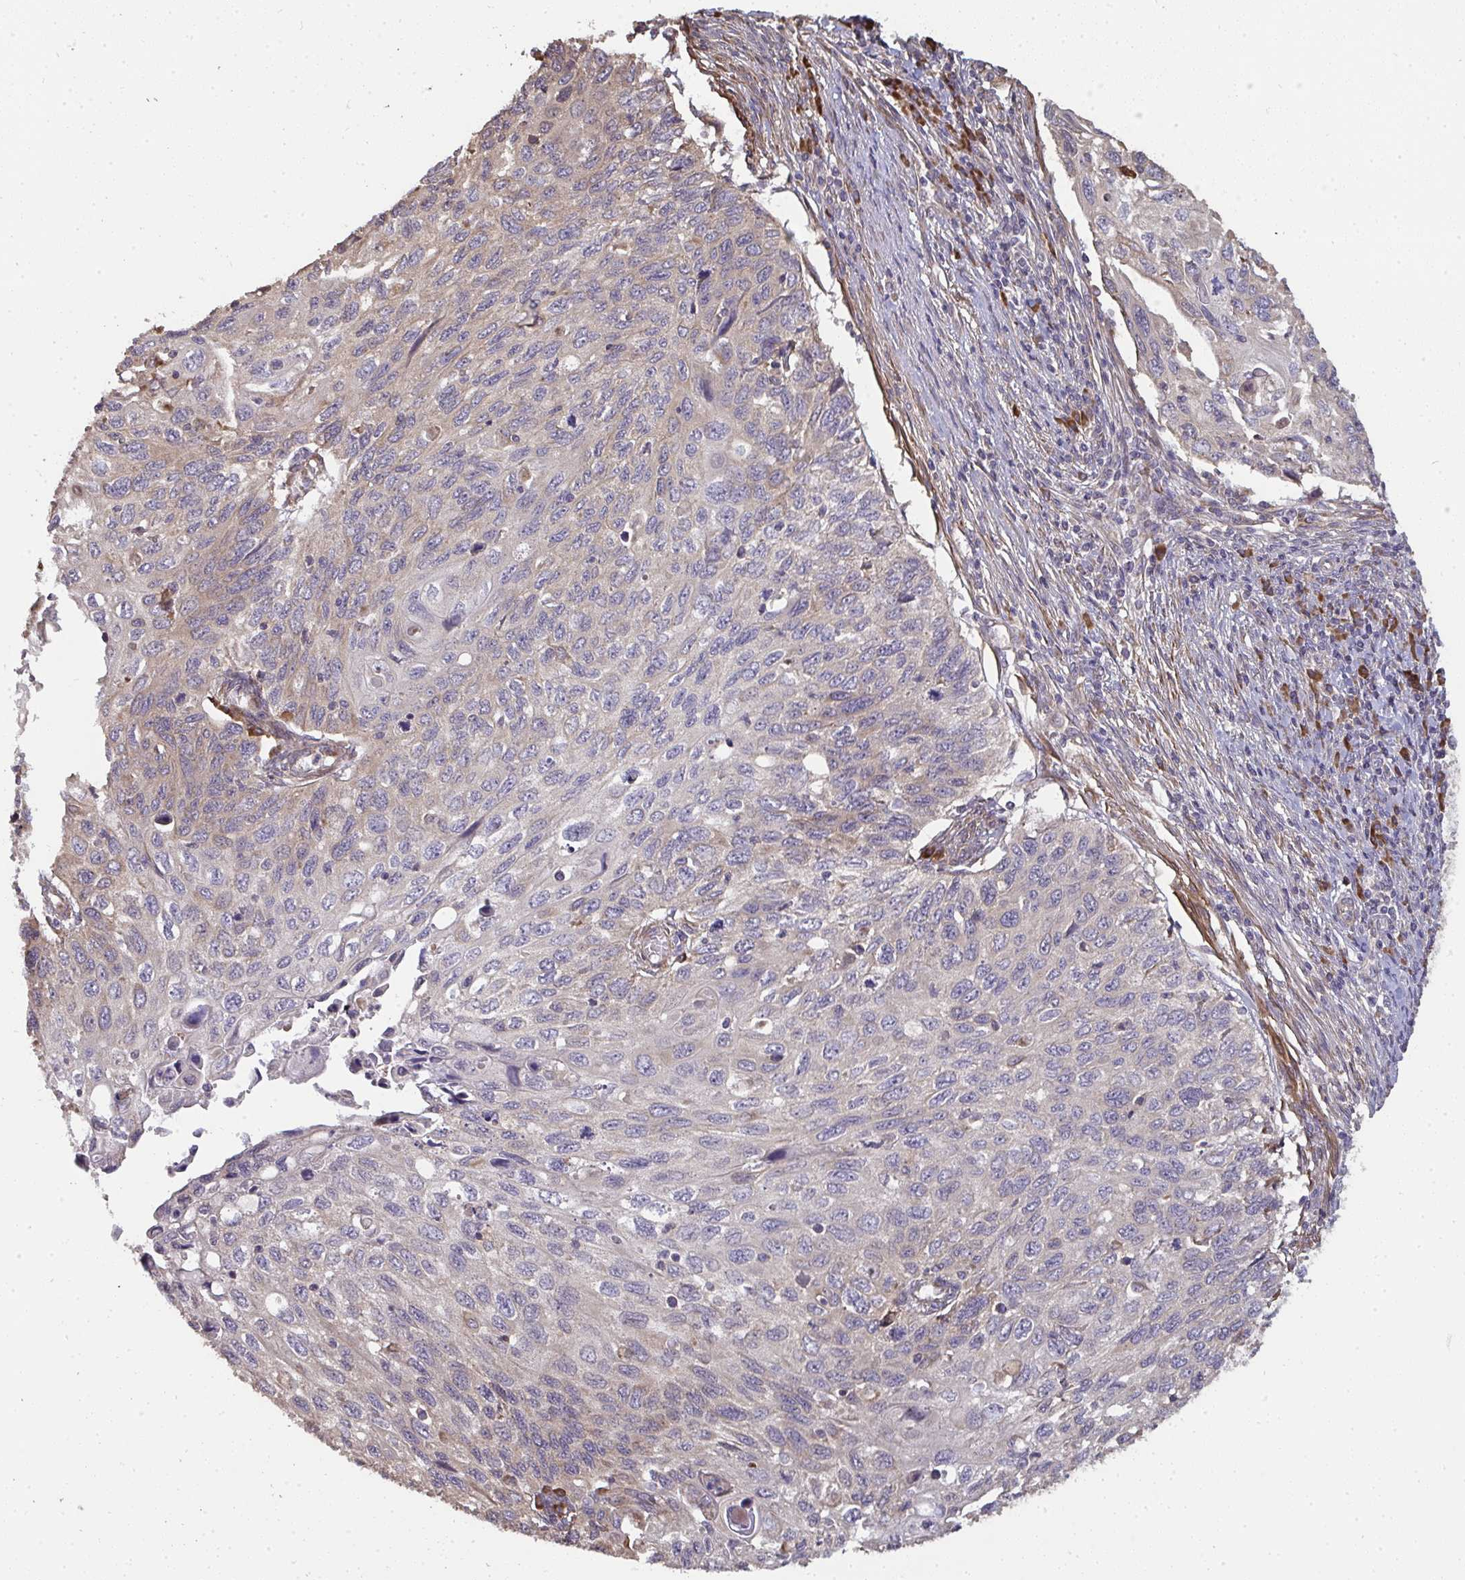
{"staining": {"intensity": "weak", "quantity": "25%-75%", "location": "cytoplasmic/membranous"}, "tissue": "cervical cancer", "cell_type": "Tumor cells", "image_type": "cancer", "snomed": [{"axis": "morphology", "description": "Squamous cell carcinoma, NOS"}, {"axis": "topography", "description": "Cervix"}], "caption": "A low amount of weak cytoplasmic/membranous positivity is identified in about 25%-75% of tumor cells in cervical cancer (squamous cell carcinoma) tissue. The protein is shown in brown color, while the nuclei are stained blue.", "gene": "ZFYVE28", "patient": {"sex": "female", "age": 70}}